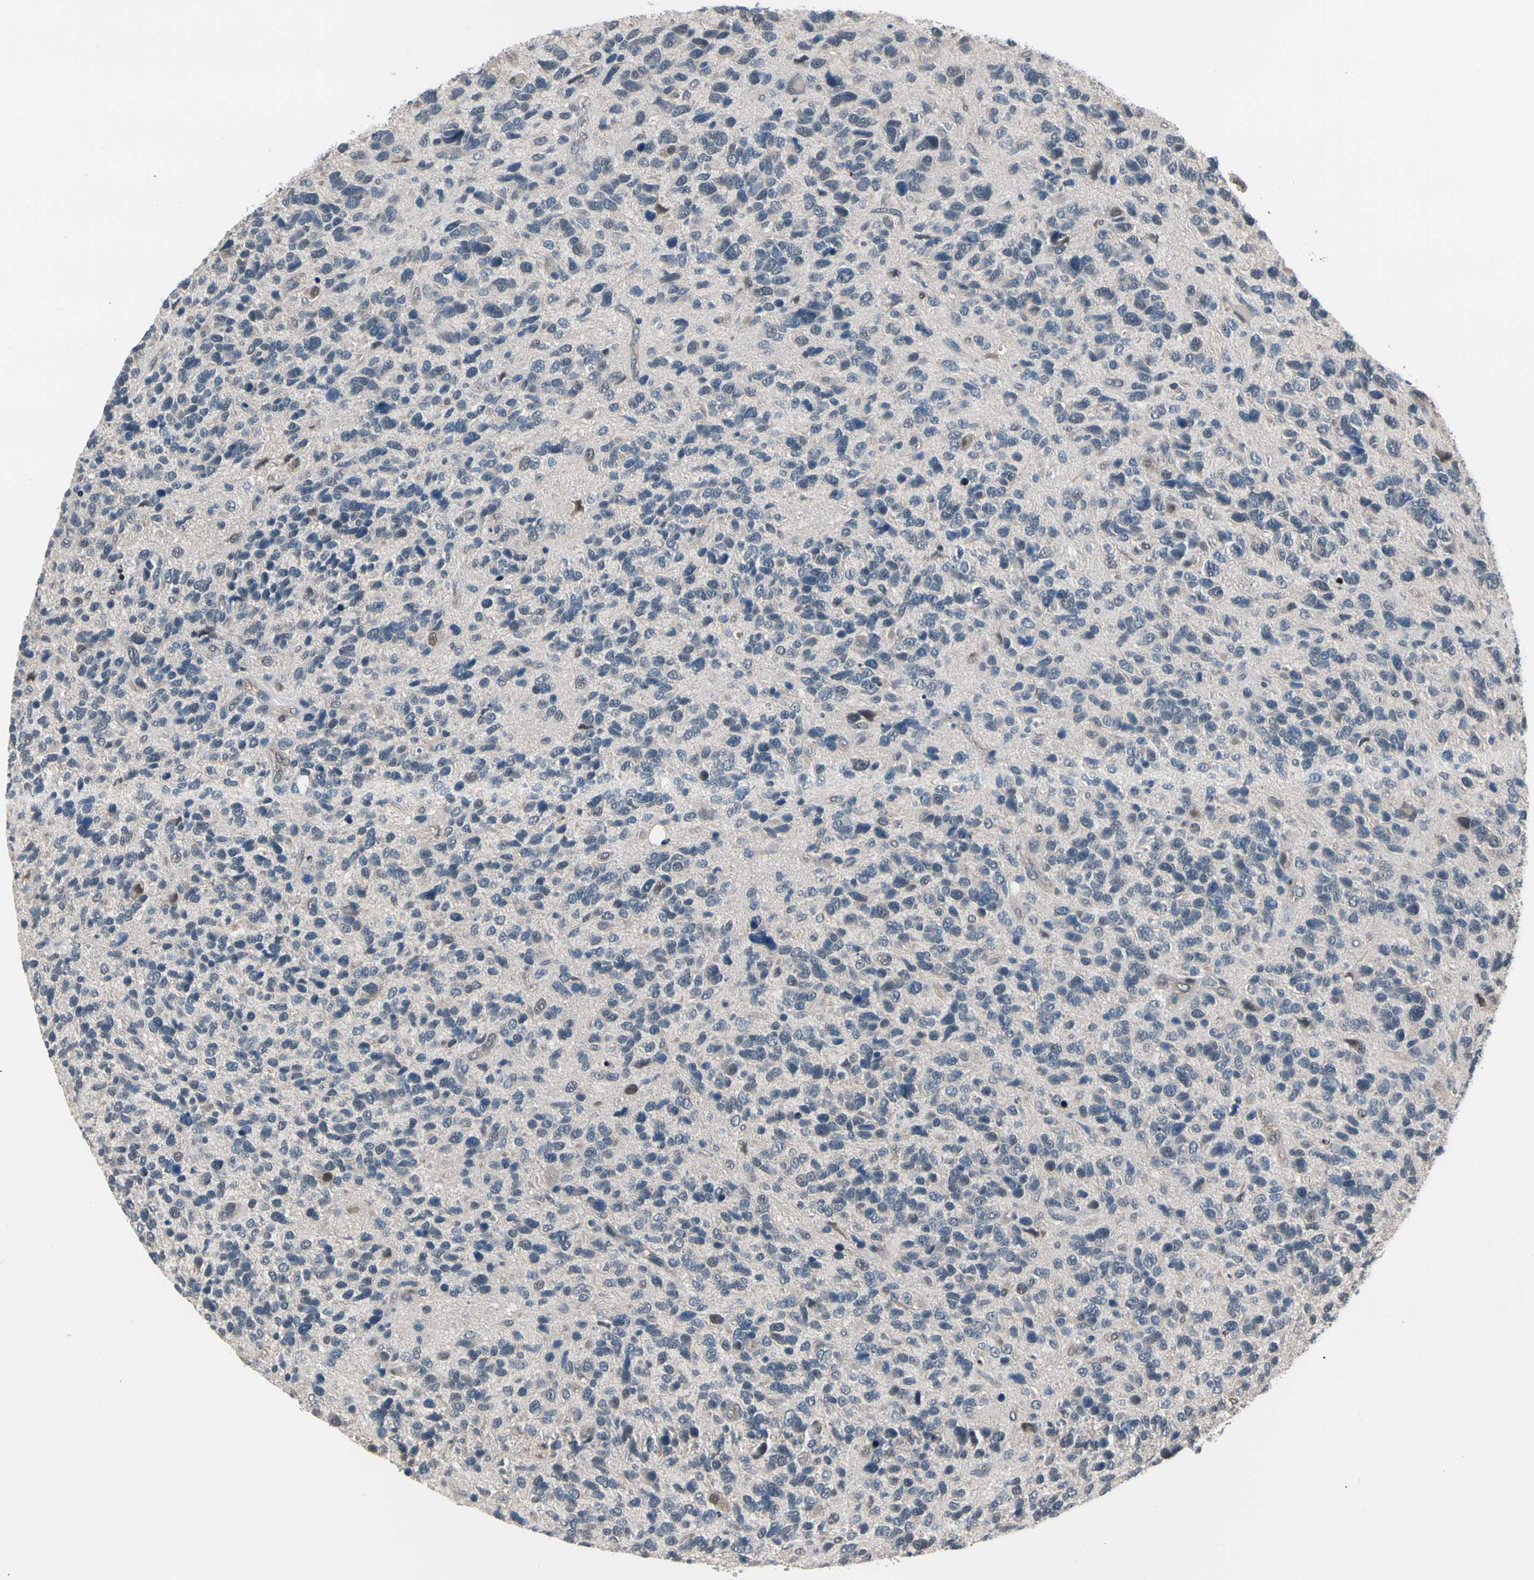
{"staining": {"intensity": "weak", "quantity": "<25%", "location": "cytoplasmic/membranous,nuclear"}, "tissue": "glioma", "cell_type": "Tumor cells", "image_type": "cancer", "snomed": [{"axis": "morphology", "description": "Glioma, malignant, High grade"}, {"axis": "topography", "description": "Brain"}], "caption": "IHC image of malignant glioma (high-grade) stained for a protein (brown), which demonstrates no staining in tumor cells.", "gene": "PSMA2", "patient": {"sex": "female", "age": 58}}